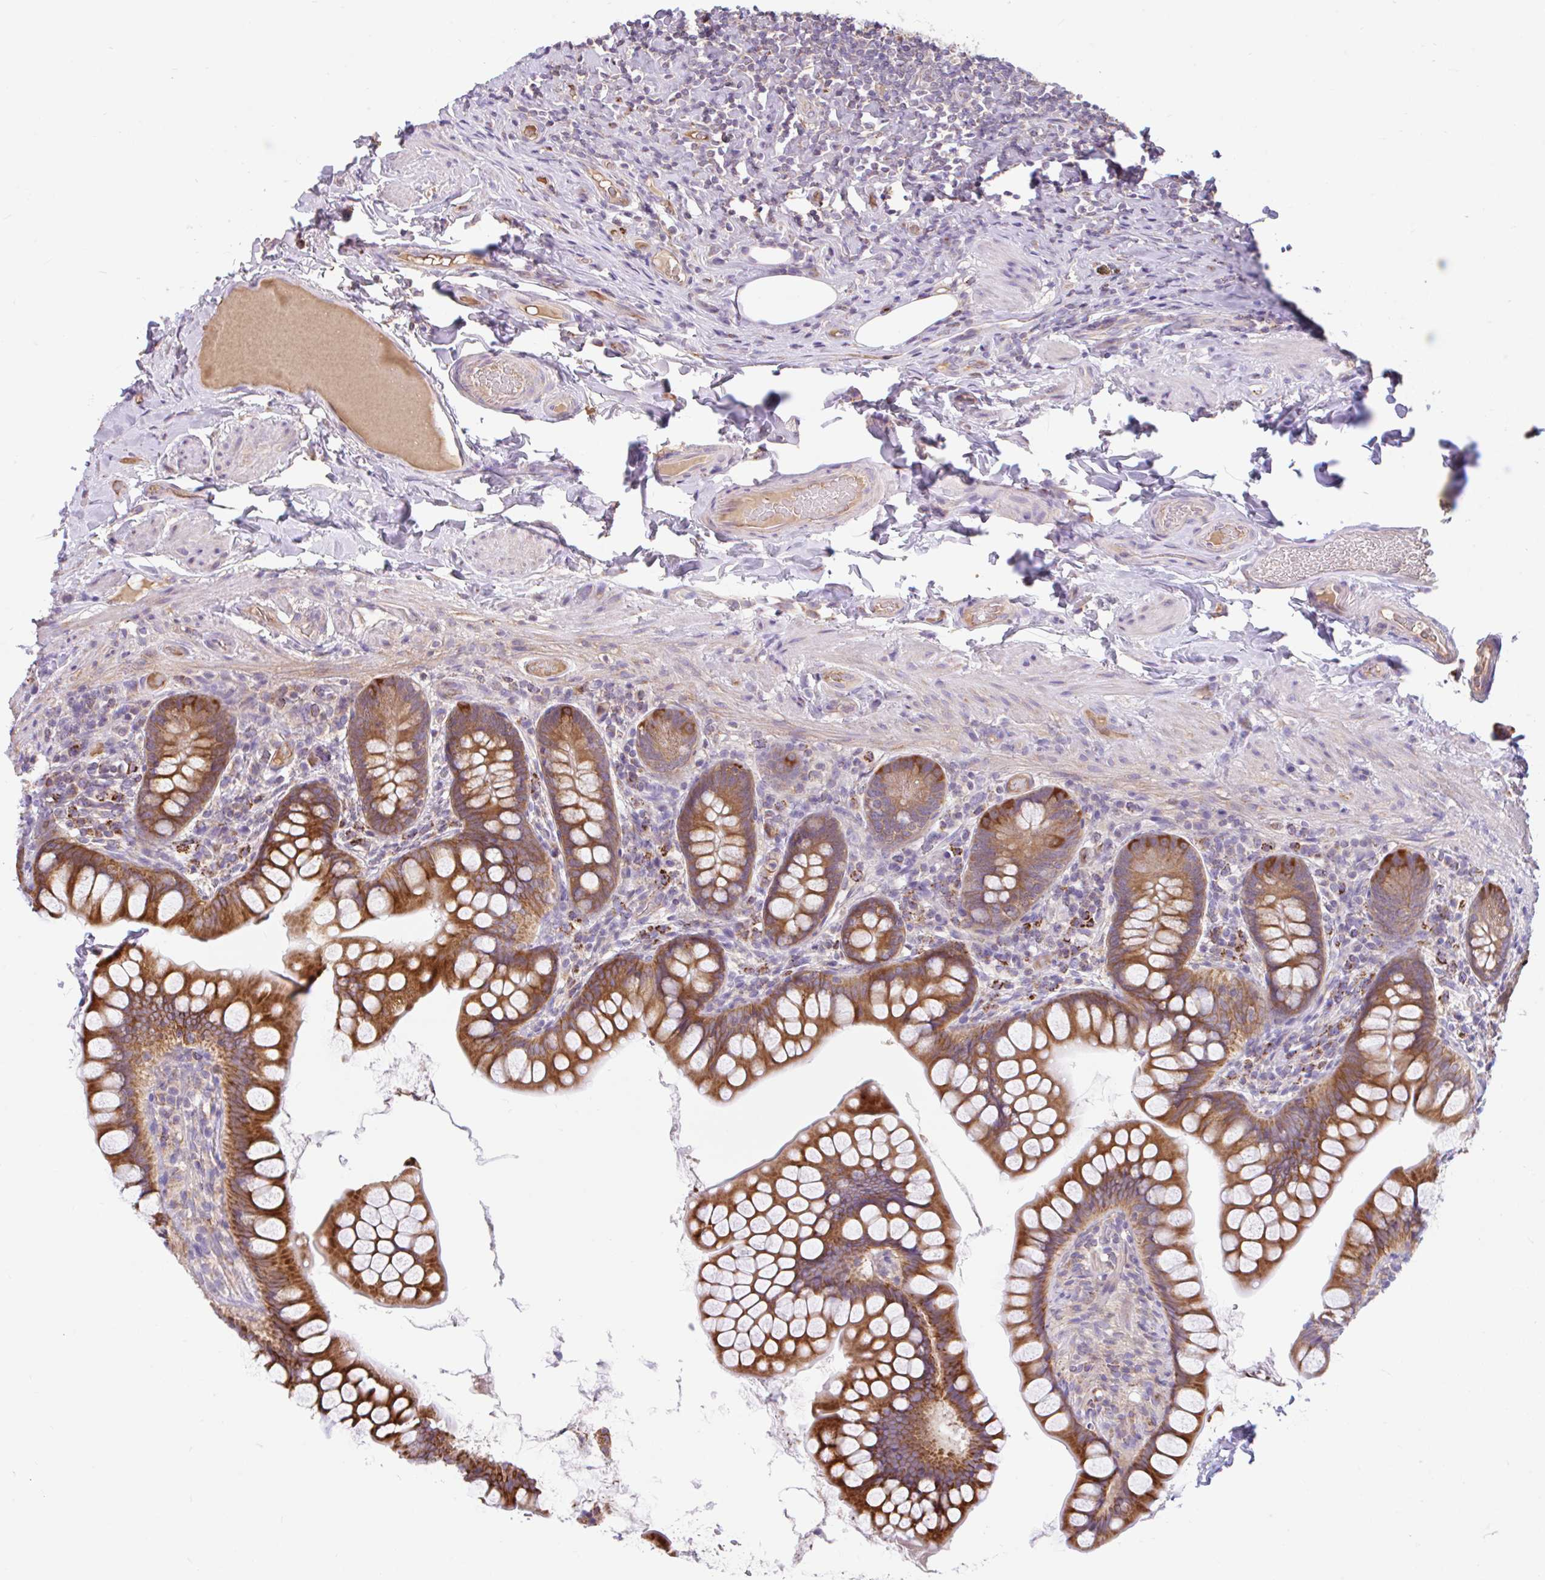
{"staining": {"intensity": "strong", "quantity": ">75%", "location": "cytoplasmic/membranous"}, "tissue": "small intestine", "cell_type": "Glandular cells", "image_type": "normal", "snomed": [{"axis": "morphology", "description": "Normal tissue, NOS"}, {"axis": "topography", "description": "Small intestine"}], "caption": "Protein expression analysis of normal small intestine demonstrates strong cytoplasmic/membranous positivity in about >75% of glandular cells. The protein is stained brown, and the nuclei are stained in blue (DAB (3,3'-diaminobenzidine) IHC with brightfield microscopy, high magnification).", "gene": "RALBP1", "patient": {"sex": "male", "age": 70}}